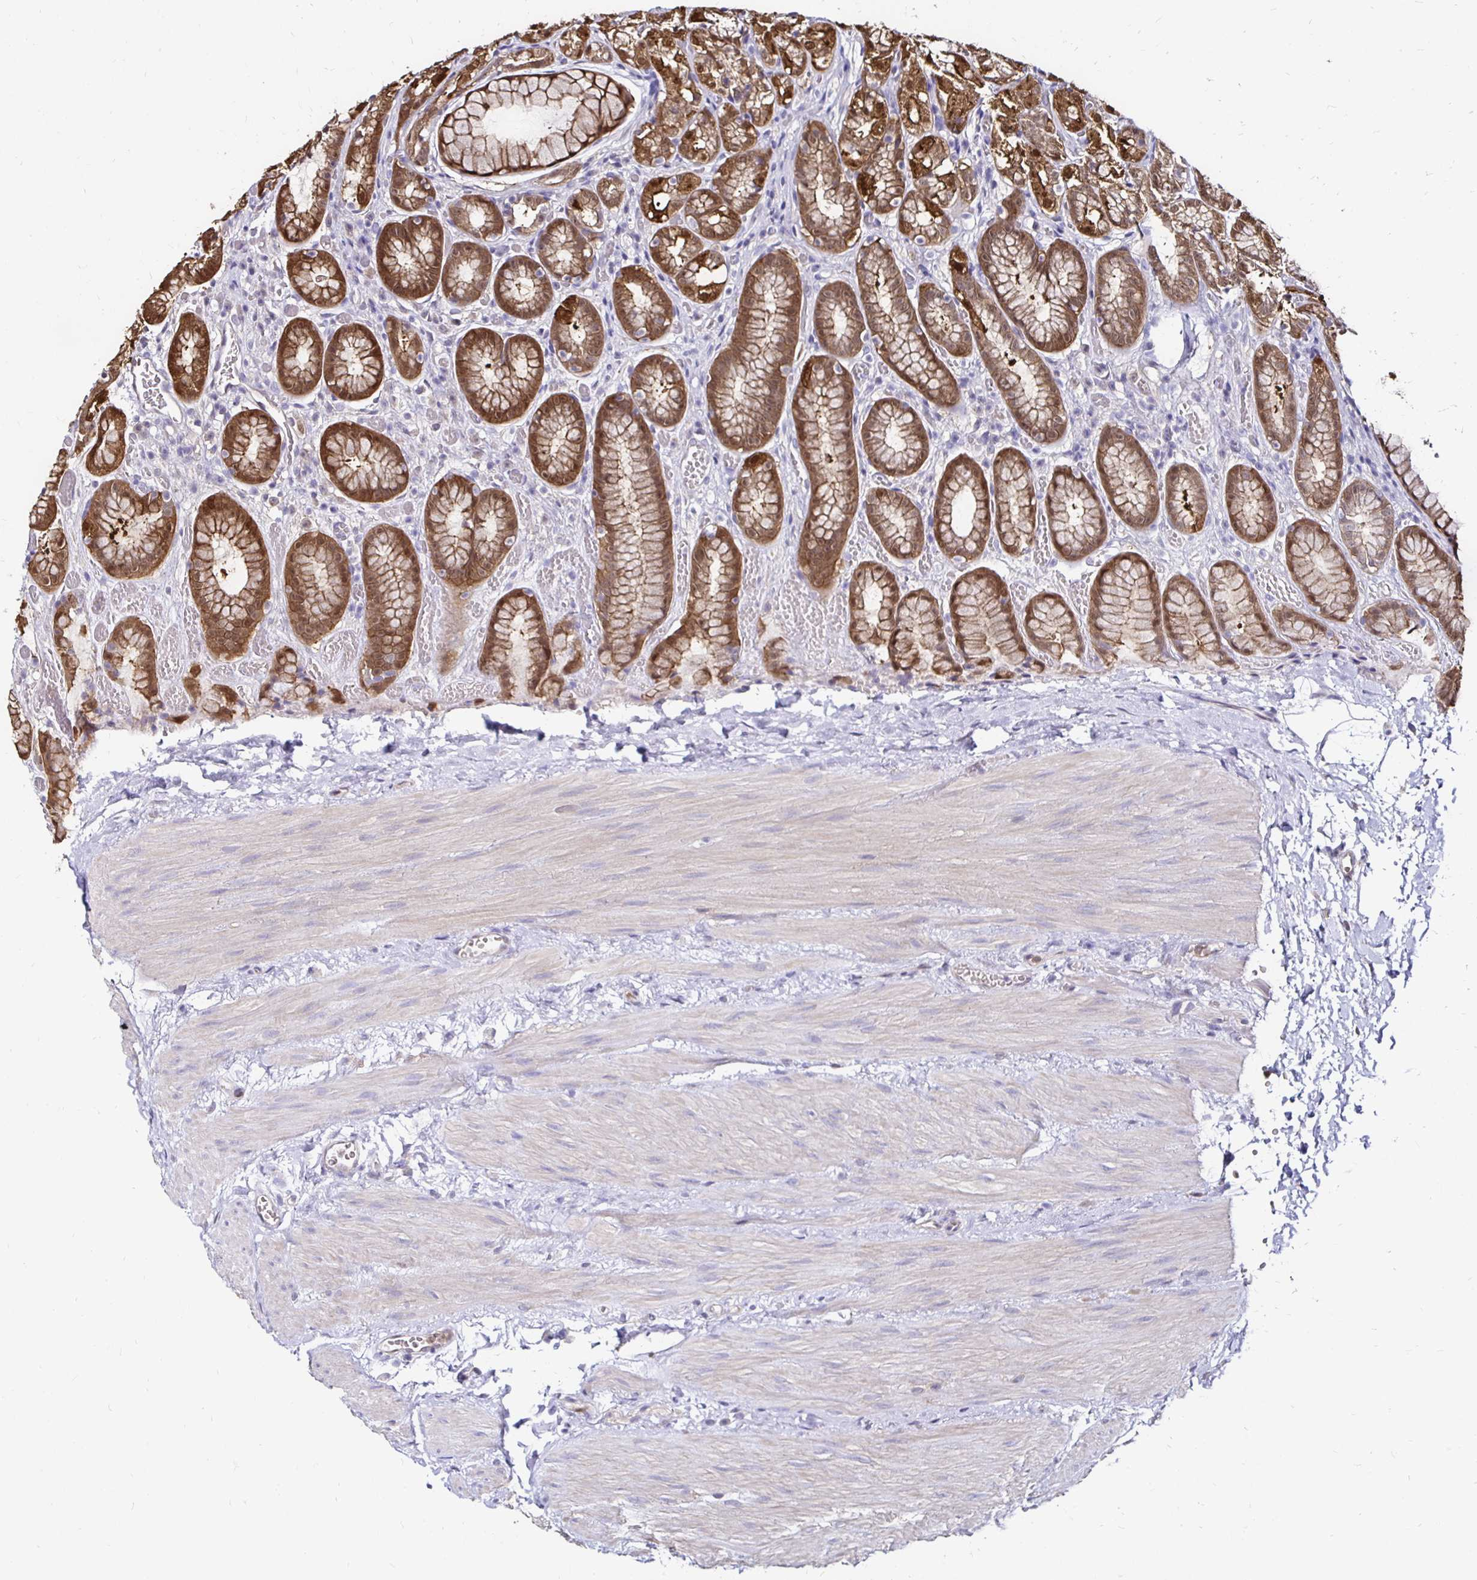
{"staining": {"intensity": "moderate", "quantity": ">75%", "location": "cytoplasmic/membranous,nuclear"}, "tissue": "stomach", "cell_type": "Glandular cells", "image_type": "normal", "snomed": [{"axis": "morphology", "description": "Normal tissue, NOS"}, {"axis": "topography", "description": "Stomach"}], "caption": "Immunohistochemistry (IHC) photomicrograph of benign human stomach stained for a protein (brown), which exhibits medium levels of moderate cytoplasmic/membranous,nuclear staining in about >75% of glandular cells.", "gene": "TXN", "patient": {"sex": "male", "age": 70}}